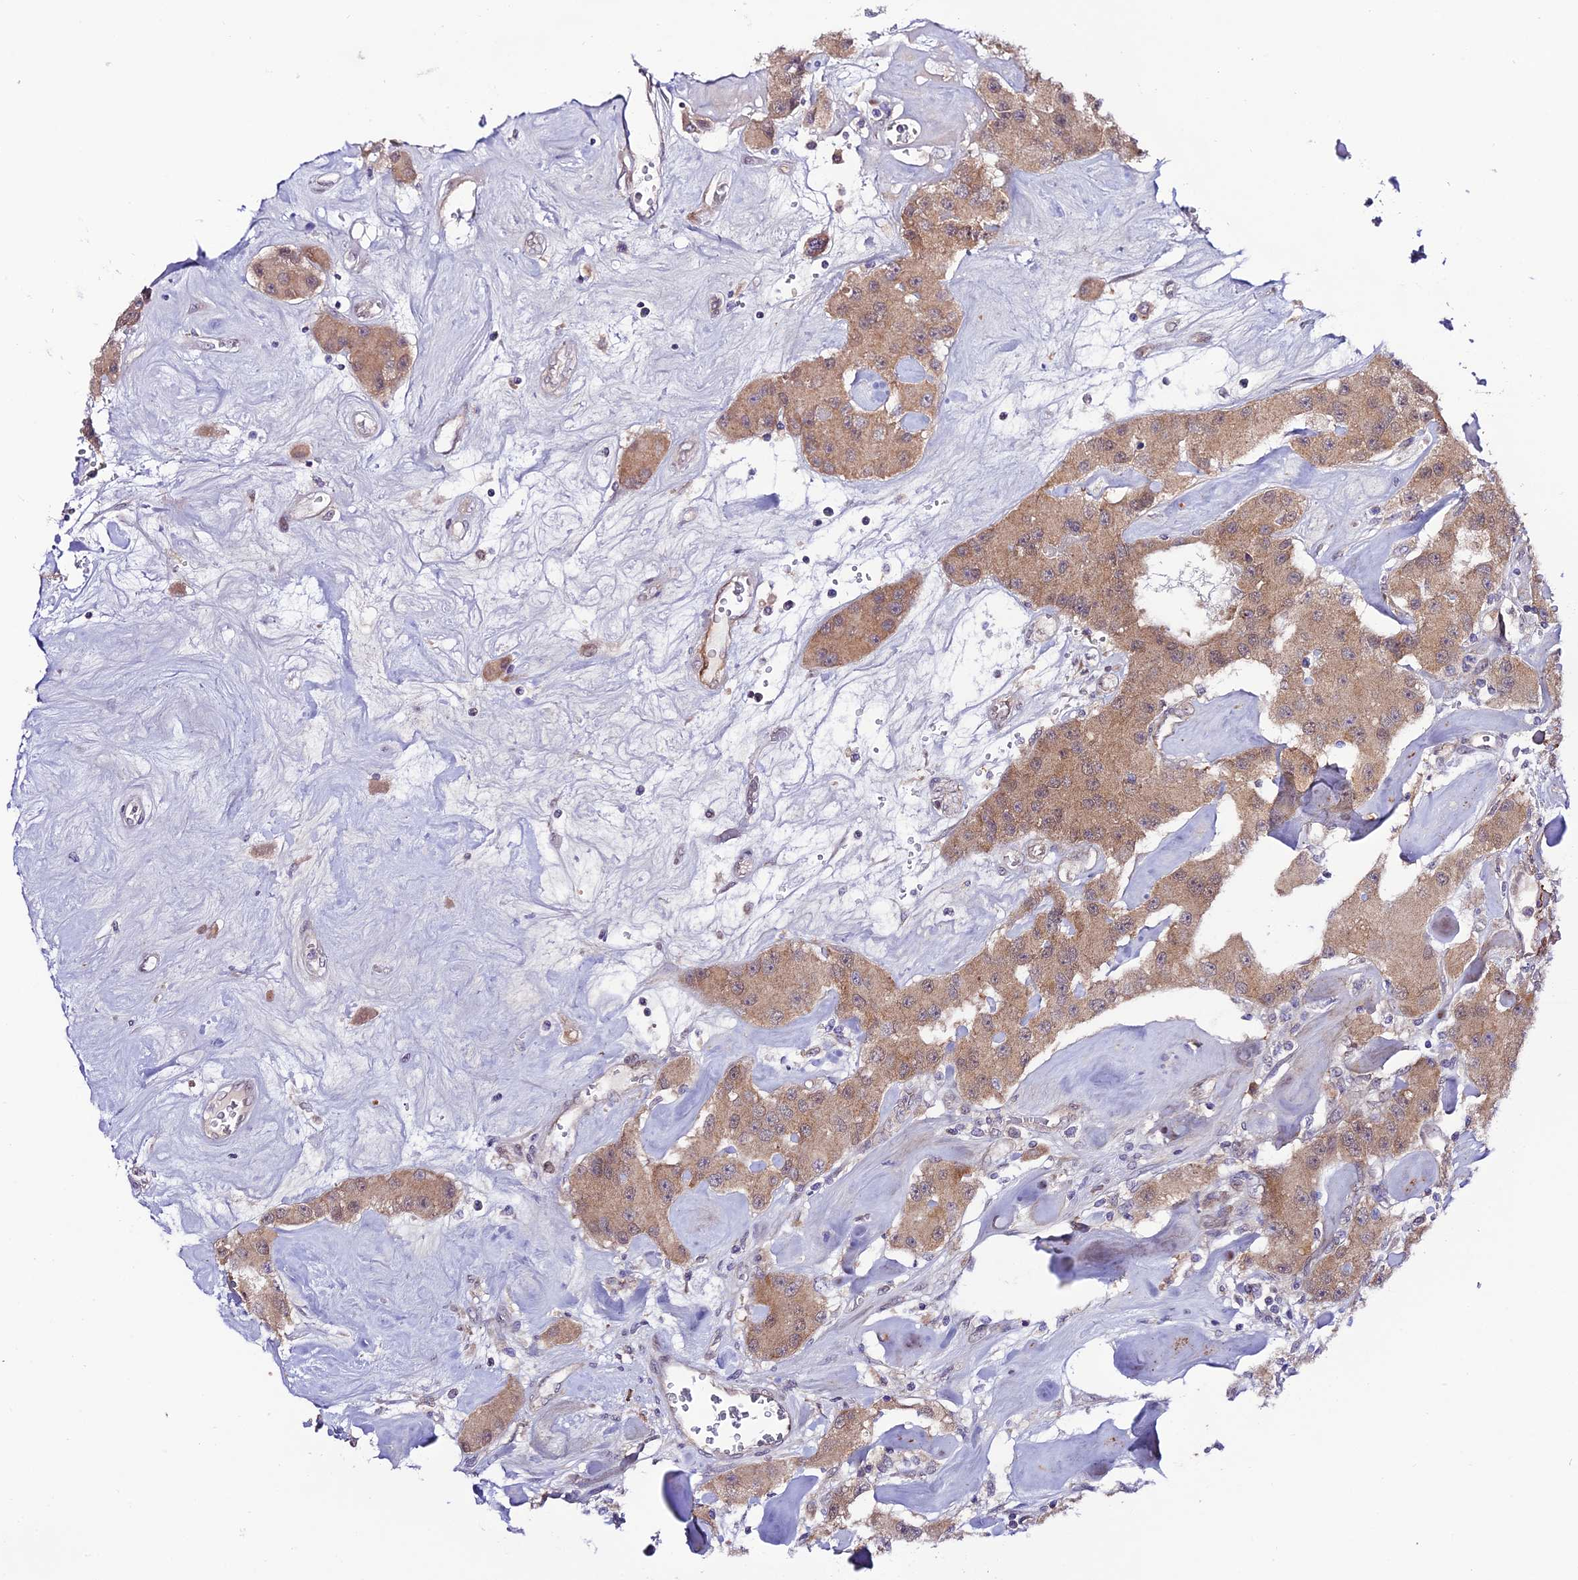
{"staining": {"intensity": "moderate", "quantity": ">75%", "location": "cytoplasmic/membranous"}, "tissue": "carcinoid", "cell_type": "Tumor cells", "image_type": "cancer", "snomed": [{"axis": "morphology", "description": "Carcinoid, malignant, NOS"}, {"axis": "topography", "description": "Pancreas"}], "caption": "Carcinoid stained for a protein (brown) displays moderate cytoplasmic/membranous positive positivity in about >75% of tumor cells.", "gene": "TRIM40", "patient": {"sex": "male", "age": 41}}